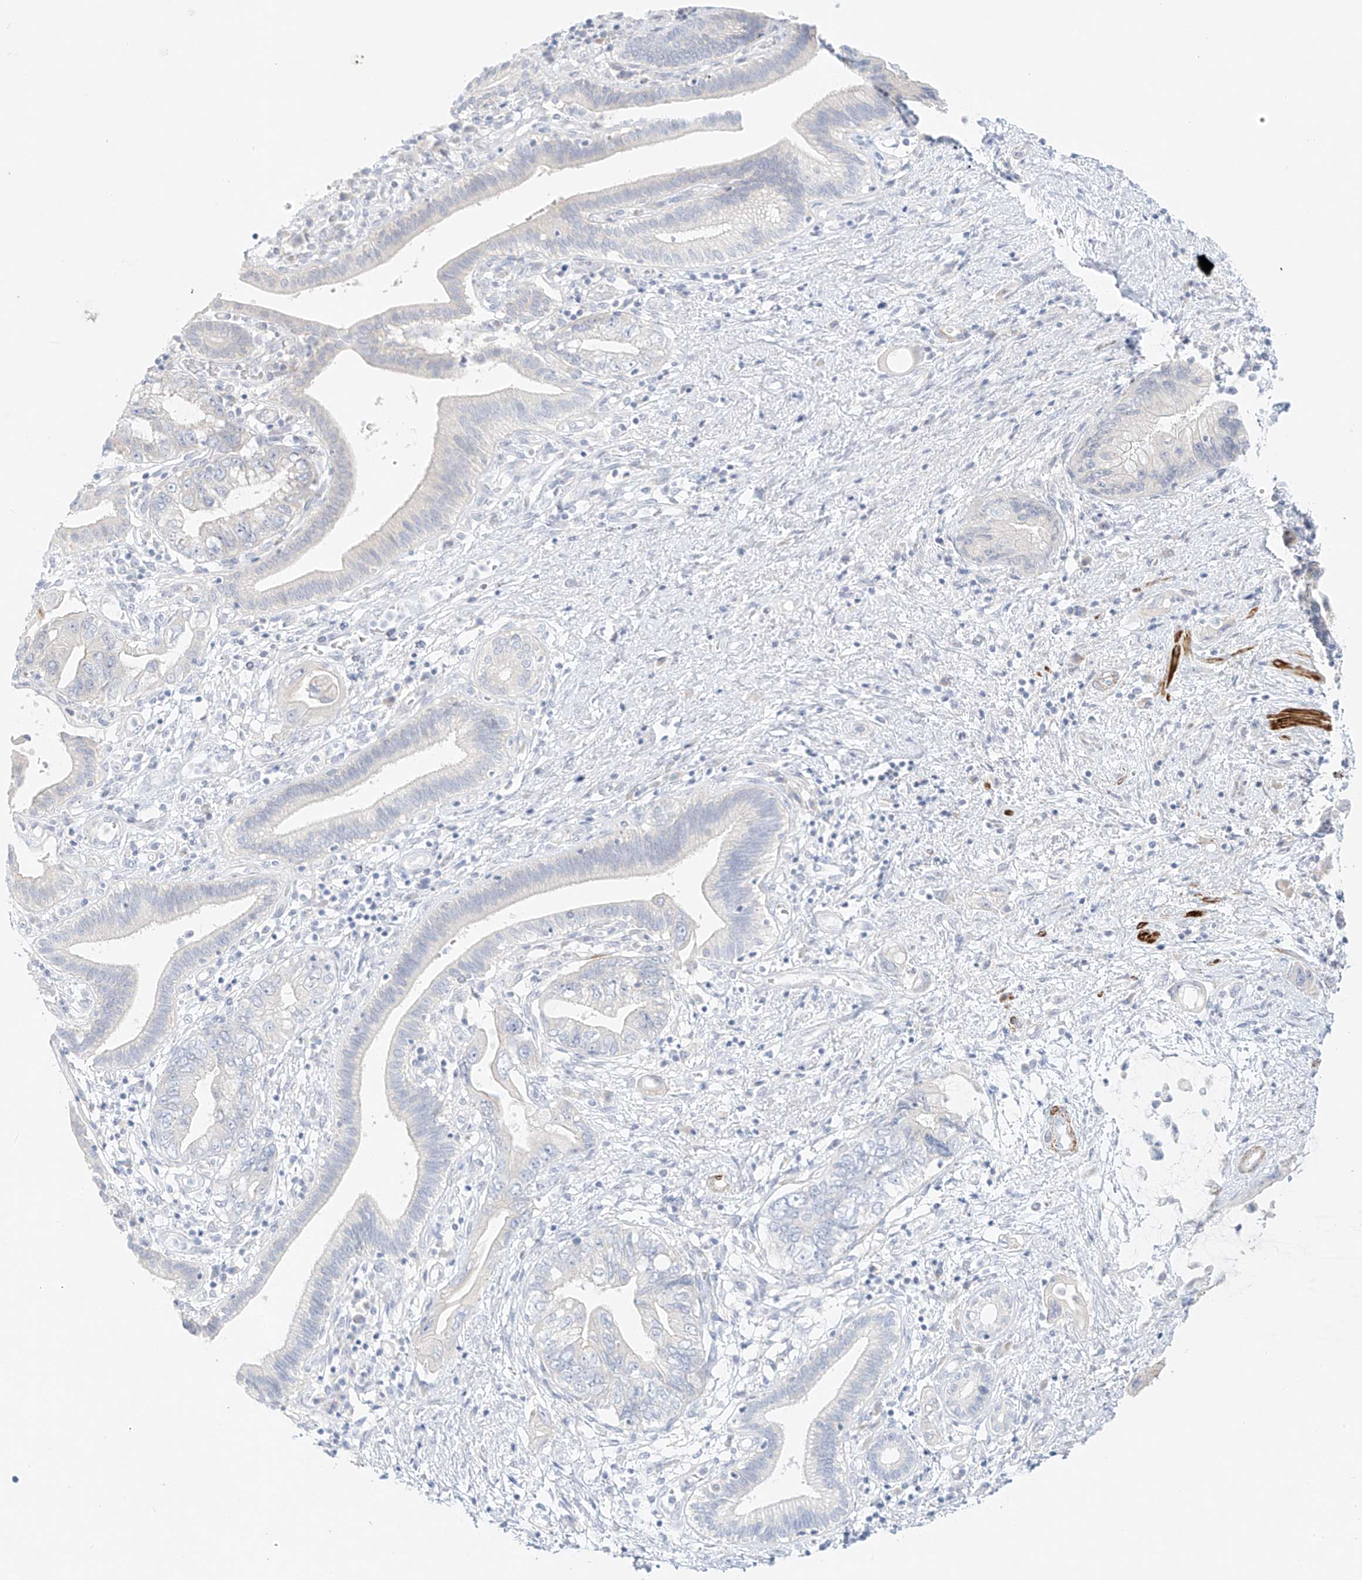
{"staining": {"intensity": "negative", "quantity": "none", "location": "none"}, "tissue": "pancreatic cancer", "cell_type": "Tumor cells", "image_type": "cancer", "snomed": [{"axis": "morphology", "description": "Adenocarcinoma, NOS"}, {"axis": "topography", "description": "Pancreas"}], "caption": "Pancreatic adenocarcinoma stained for a protein using immunohistochemistry (IHC) reveals no expression tumor cells.", "gene": "ST3GAL5", "patient": {"sex": "female", "age": 73}}